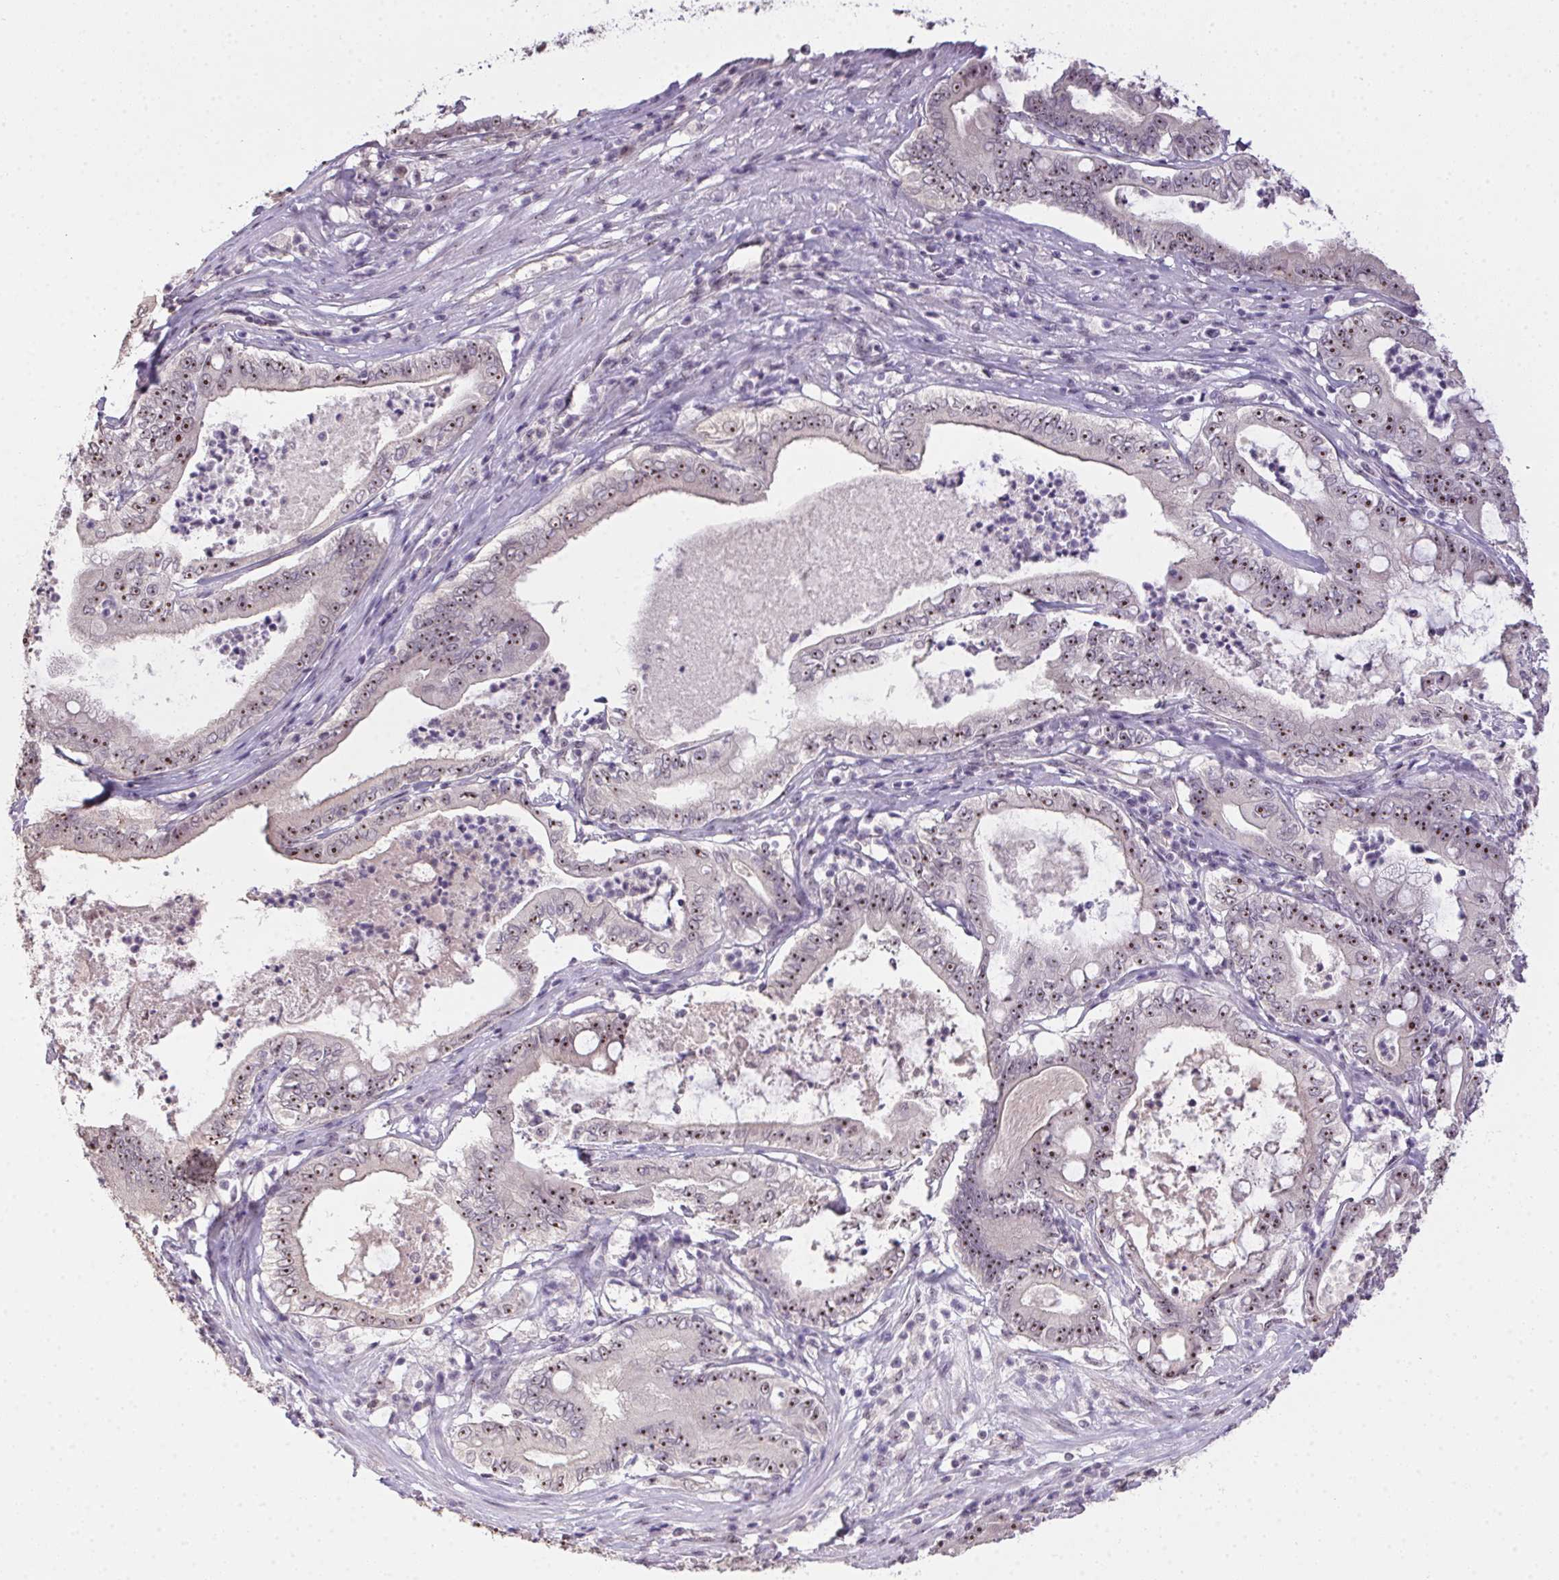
{"staining": {"intensity": "moderate", "quantity": ">75%", "location": "nuclear"}, "tissue": "pancreatic cancer", "cell_type": "Tumor cells", "image_type": "cancer", "snomed": [{"axis": "morphology", "description": "Adenocarcinoma, NOS"}, {"axis": "topography", "description": "Pancreas"}], "caption": "Pancreatic cancer stained with a protein marker demonstrates moderate staining in tumor cells.", "gene": "BATF2", "patient": {"sex": "male", "age": 71}}